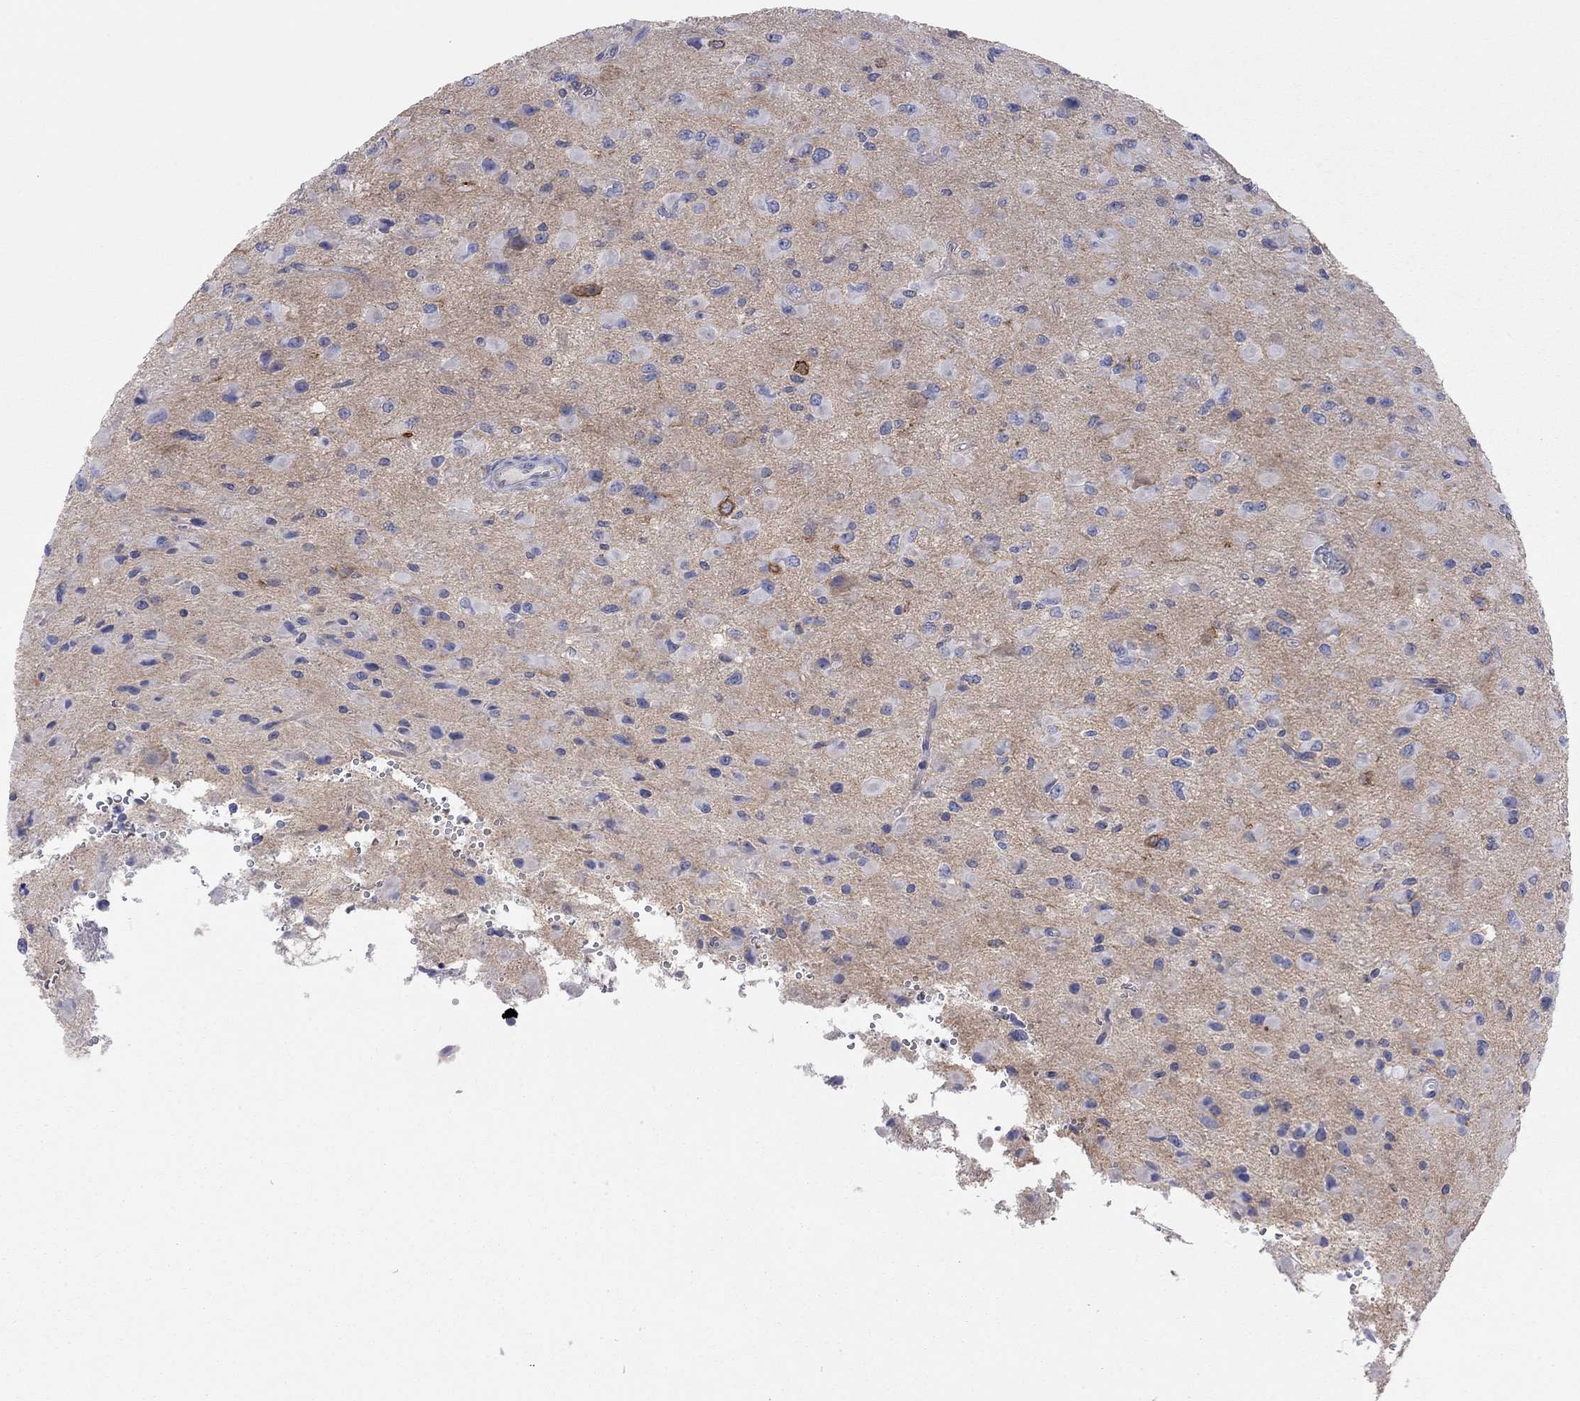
{"staining": {"intensity": "negative", "quantity": "none", "location": "none"}, "tissue": "glioma", "cell_type": "Tumor cells", "image_type": "cancer", "snomed": [{"axis": "morphology", "description": "Glioma, malignant, High grade"}, {"axis": "topography", "description": "Cerebral cortex"}], "caption": "A histopathology image of glioma stained for a protein shows no brown staining in tumor cells. Brightfield microscopy of immunohistochemistry stained with DAB (brown) and hematoxylin (blue), captured at high magnification.", "gene": "KCNB1", "patient": {"sex": "male", "age": 35}}